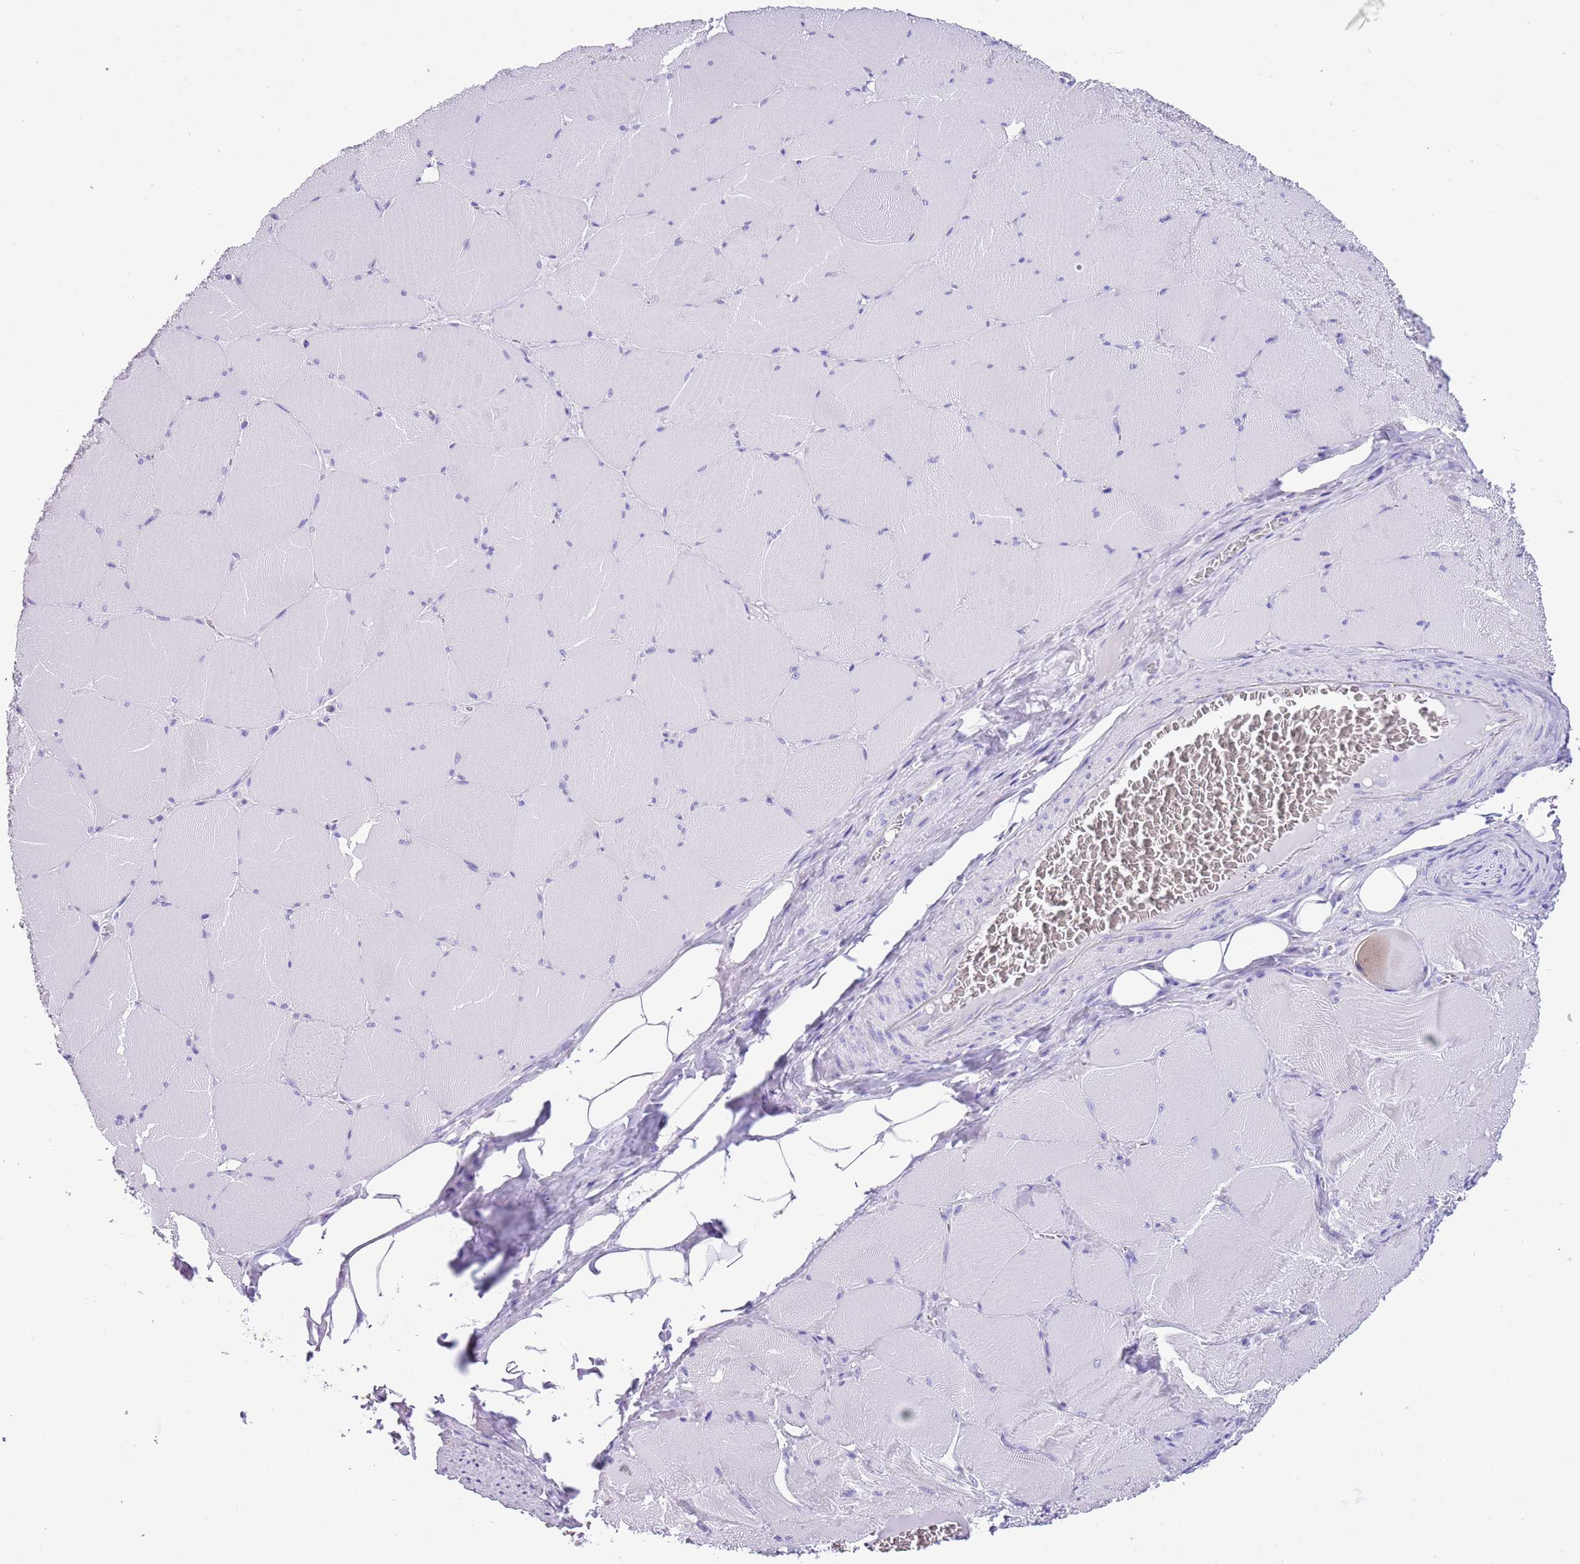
{"staining": {"intensity": "negative", "quantity": "none", "location": "none"}, "tissue": "skeletal muscle", "cell_type": "Myocytes", "image_type": "normal", "snomed": [{"axis": "morphology", "description": "Normal tissue, NOS"}, {"axis": "topography", "description": "Skeletal muscle"}, {"axis": "topography", "description": "Head-Neck"}], "caption": "A histopathology image of human skeletal muscle is negative for staining in myocytes. Brightfield microscopy of immunohistochemistry stained with DAB (brown) and hematoxylin (blue), captured at high magnification.", "gene": "TMEM185A", "patient": {"sex": "male", "age": 66}}